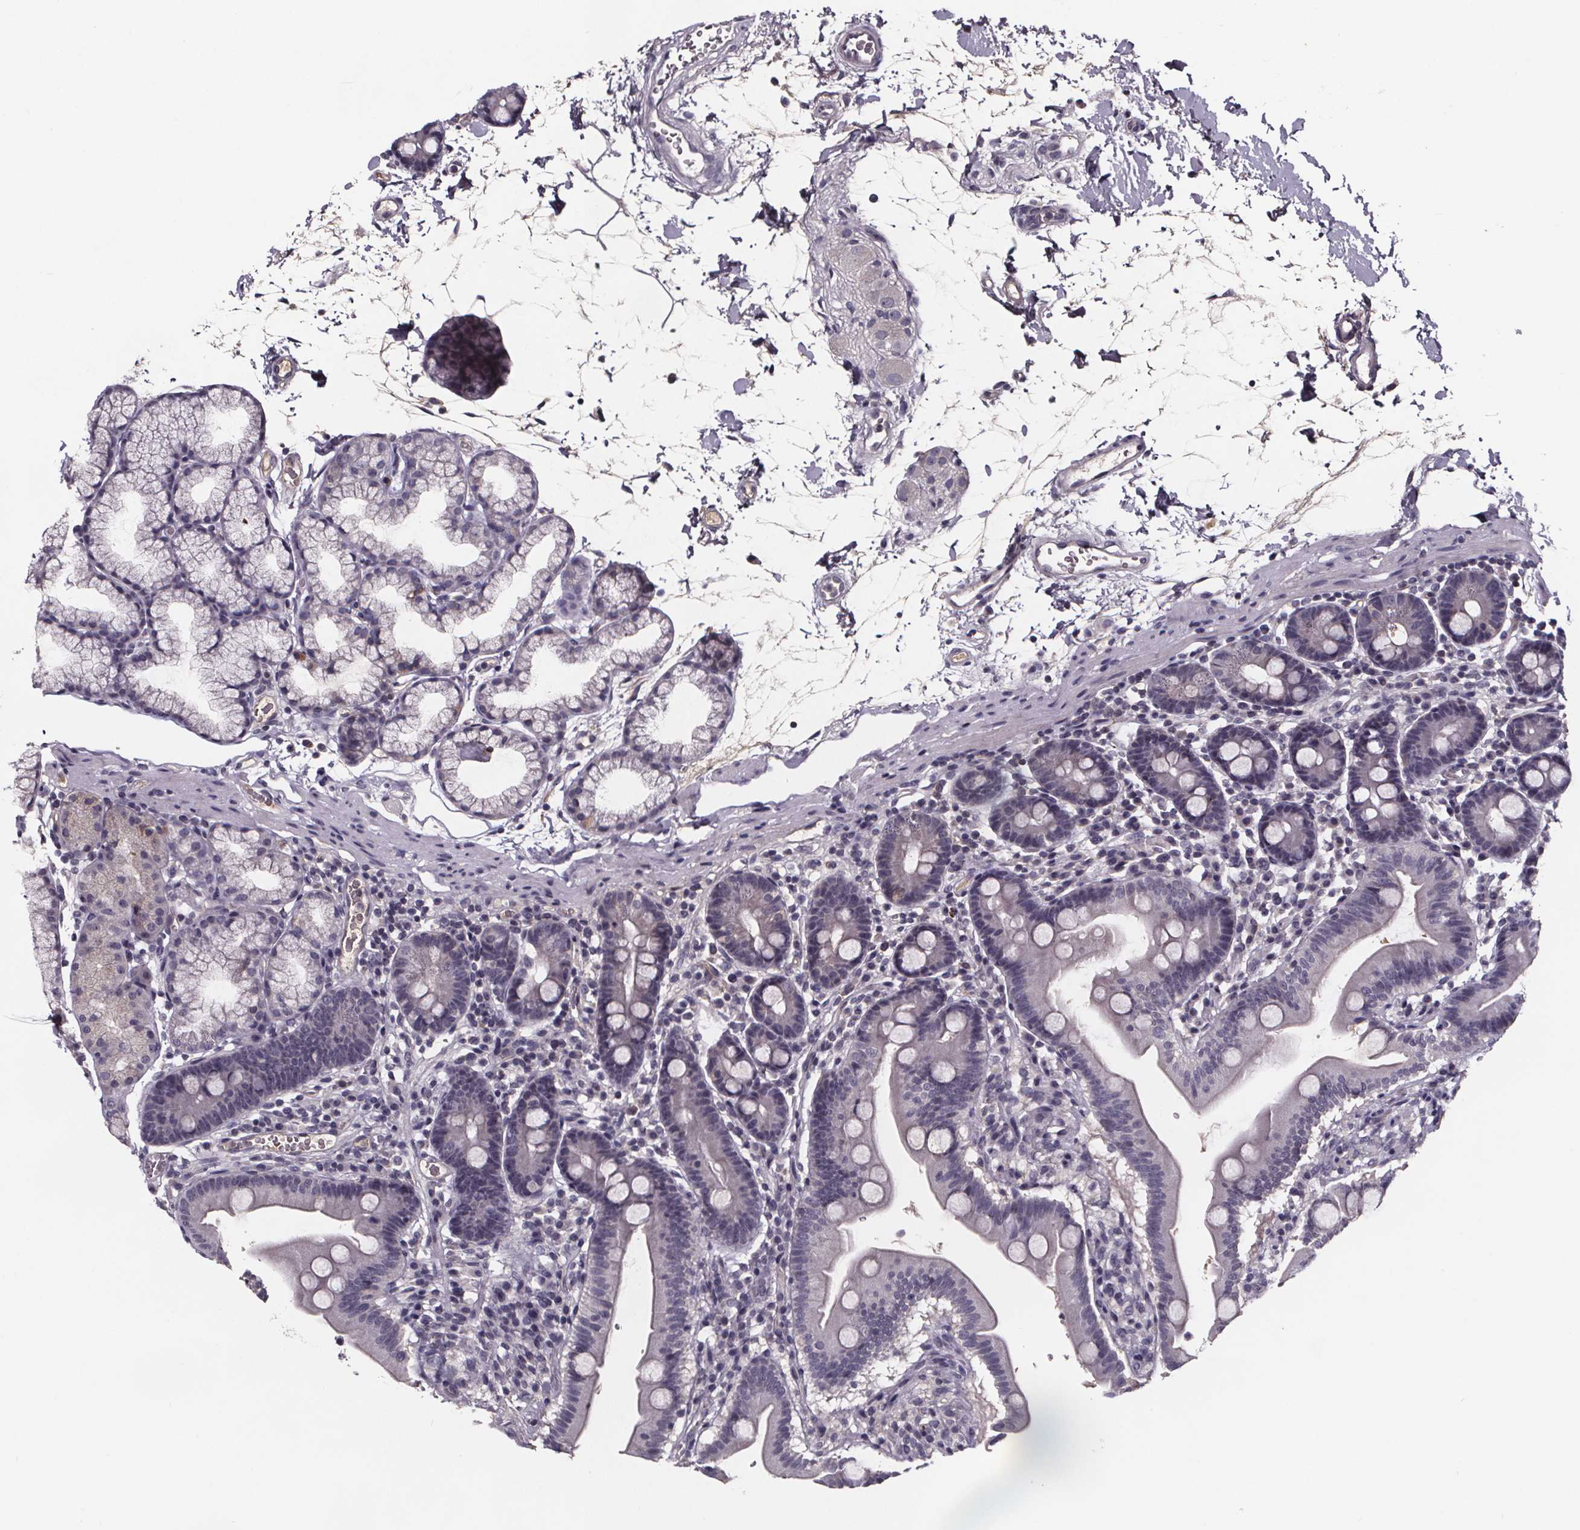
{"staining": {"intensity": "negative", "quantity": "none", "location": "none"}, "tissue": "duodenum", "cell_type": "Glandular cells", "image_type": "normal", "snomed": [{"axis": "morphology", "description": "Normal tissue, NOS"}, {"axis": "topography", "description": "Pancreas"}, {"axis": "topography", "description": "Duodenum"}], "caption": "Immunohistochemical staining of benign duodenum reveals no significant positivity in glandular cells.", "gene": "NPHP4", "patient": {"sex": "male", "age": 59}}